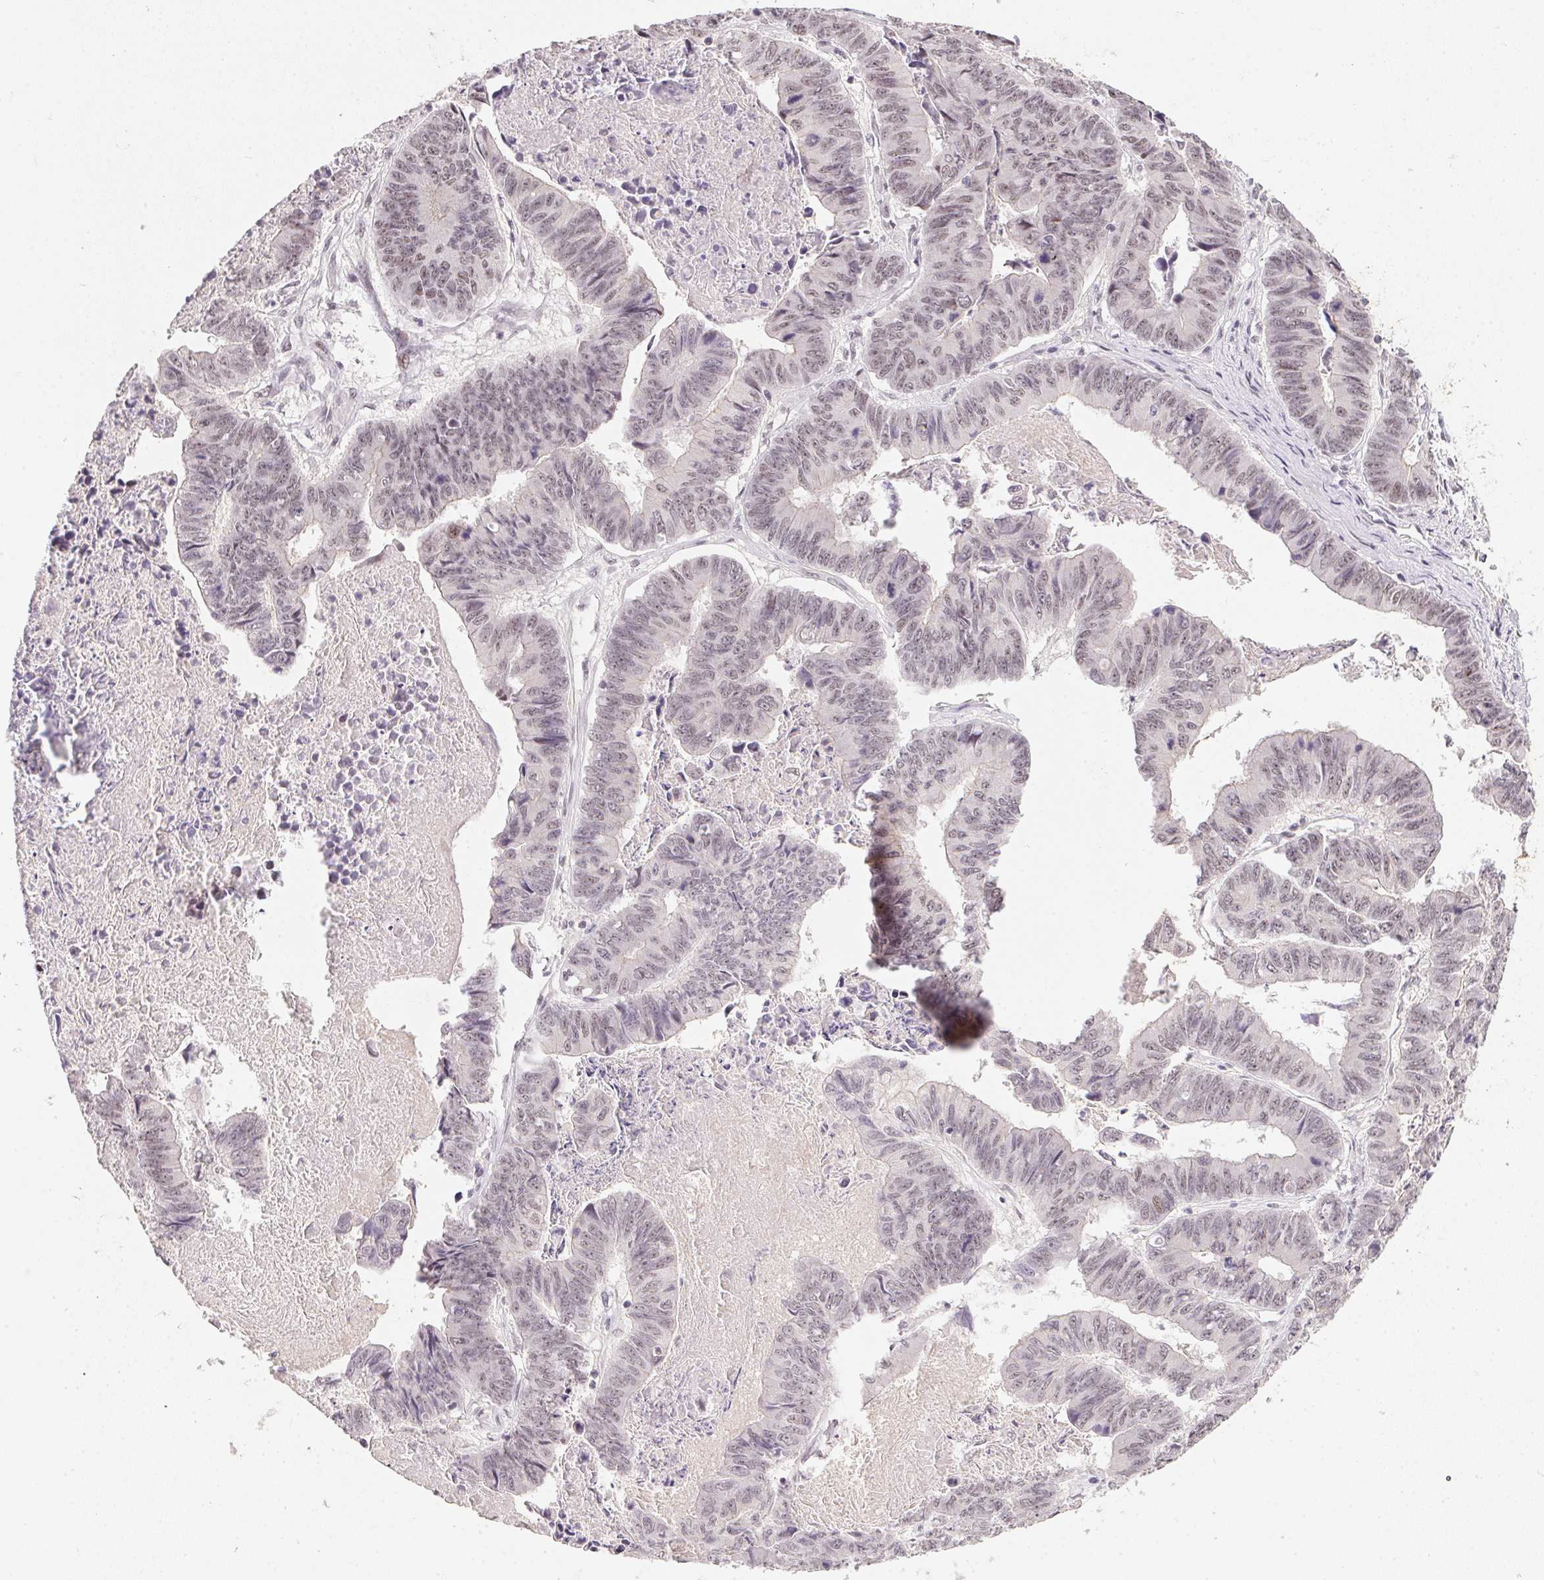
{"staining": {"intensity": "weak", "quantity": "25%-75%", "location": "nuclear"}, "tissue": "stomach cancer", "cell_type": "Tumor cells", "image_type": "cancer", "snomed": [{"axis": "morphology", "description": "Adenocarcinoma, NOS"}, {"axis": "topography", "description": "Stomach, lower"}], "caption": "Immunohistochemistry (IHC) photomicrograph of adenocarcinoma (stomach) stained for a protein (brown), which displays low levels of weak nuclear staining in approximately 25%-75% of tumor cells.", "gene": "KDM4D", "patient": {"sex": "male", "age": 77}}